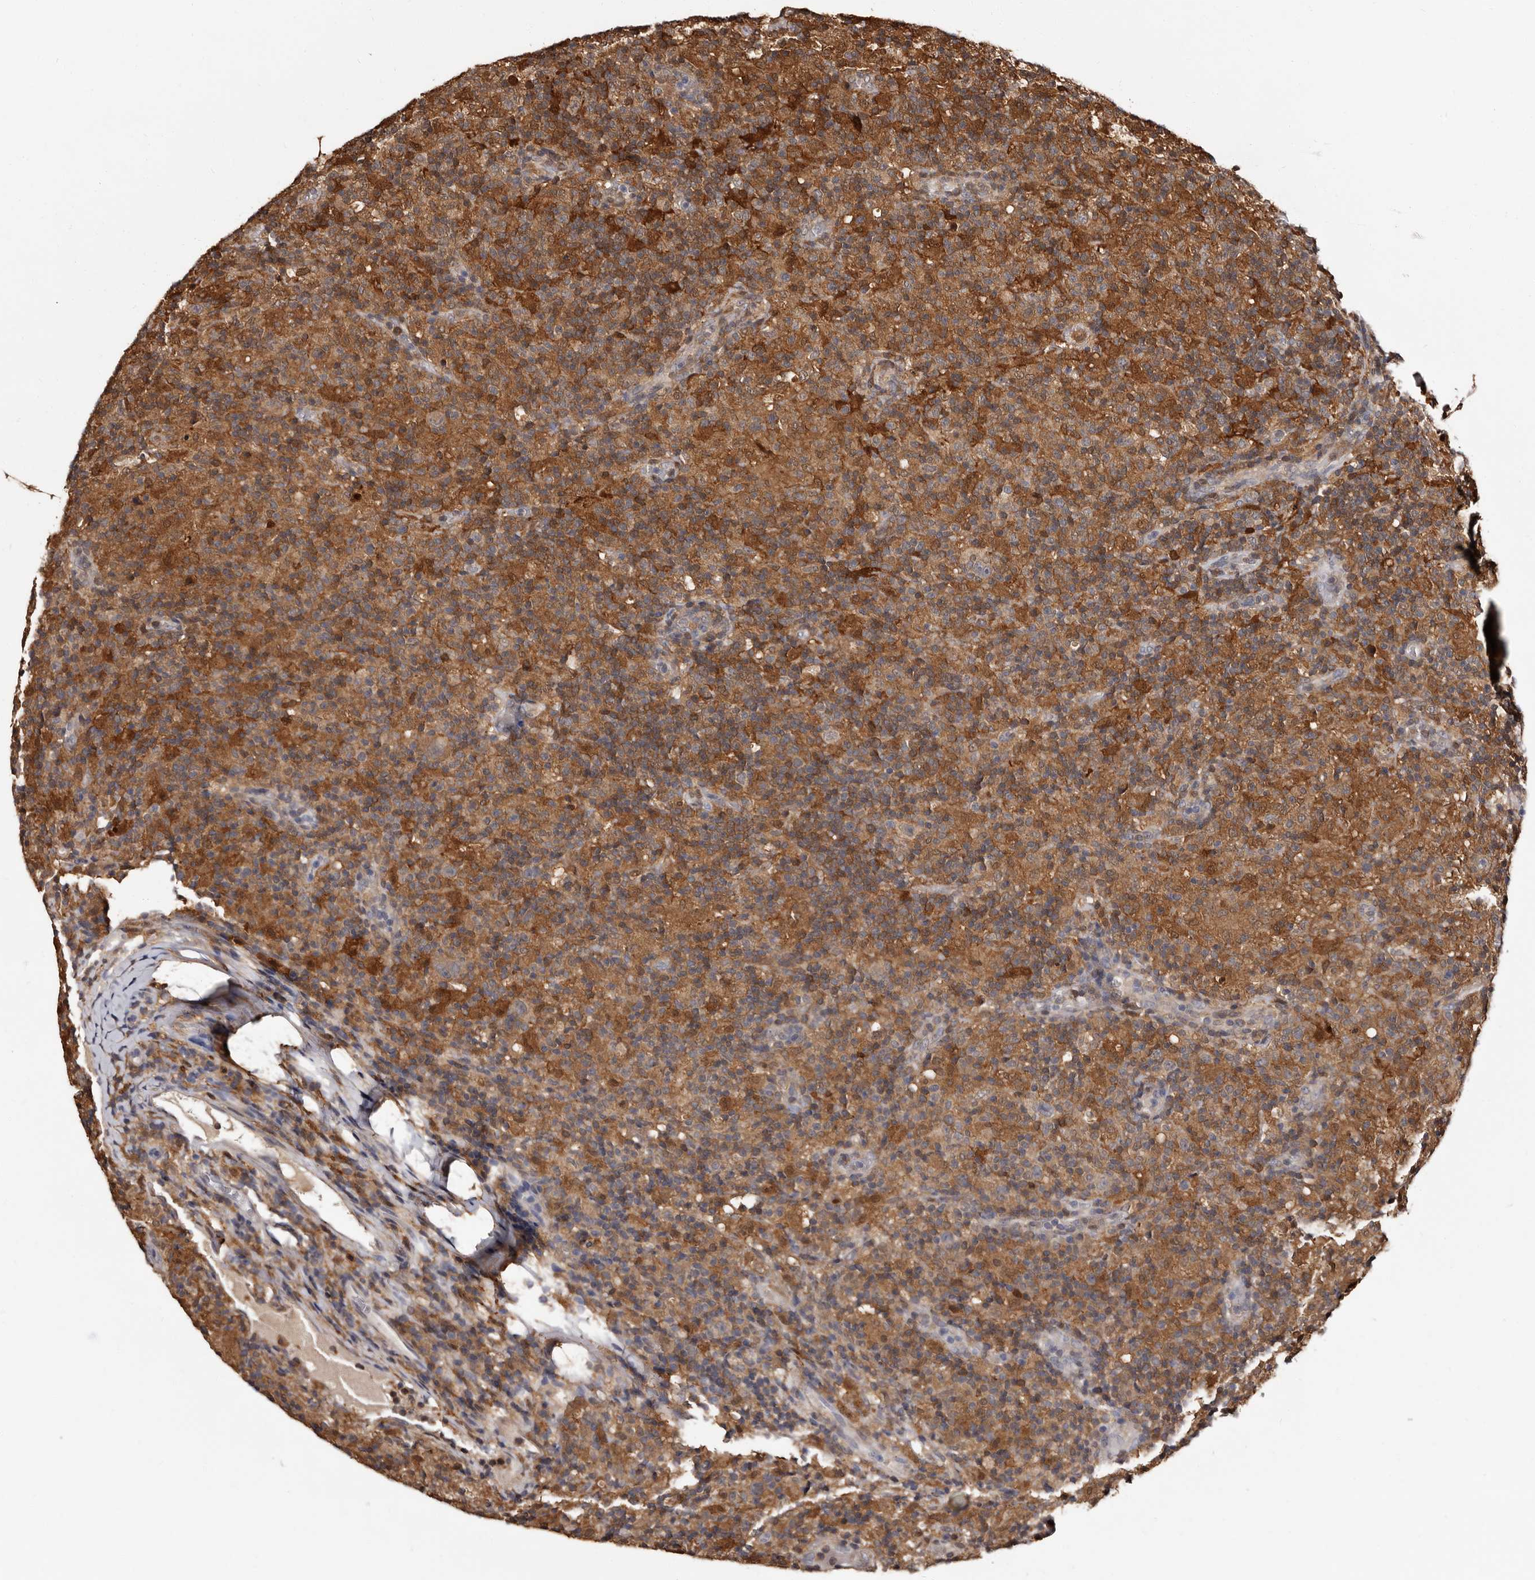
{"staining": {"intensity": "weak", "quantity": "25%-75%", "location": "cytoplasmic/membranous"}, "tissue": "lymphoma", "cell_type": "Tumor cells", "image_type": "cancer", "snomed": [{"axis": "morphology", "description": "Hodgkin's disease, NOS"}, {"axis": "topography", "description": "Lymph node"}], "caption": "IHC (DAB) staining of human Hodgkin's disease displays weak cytoplasmic/membranous protein staining in approximately 25%-75% of tumor cells. The staining was performed using DAB (3,3'-diaminobenzidine), with brown indicating positive protein expression. Nuclei are stained blue with hematoxylin.", "gene": "DNPH1", "patient": {"sex": "male", "age": 70}}